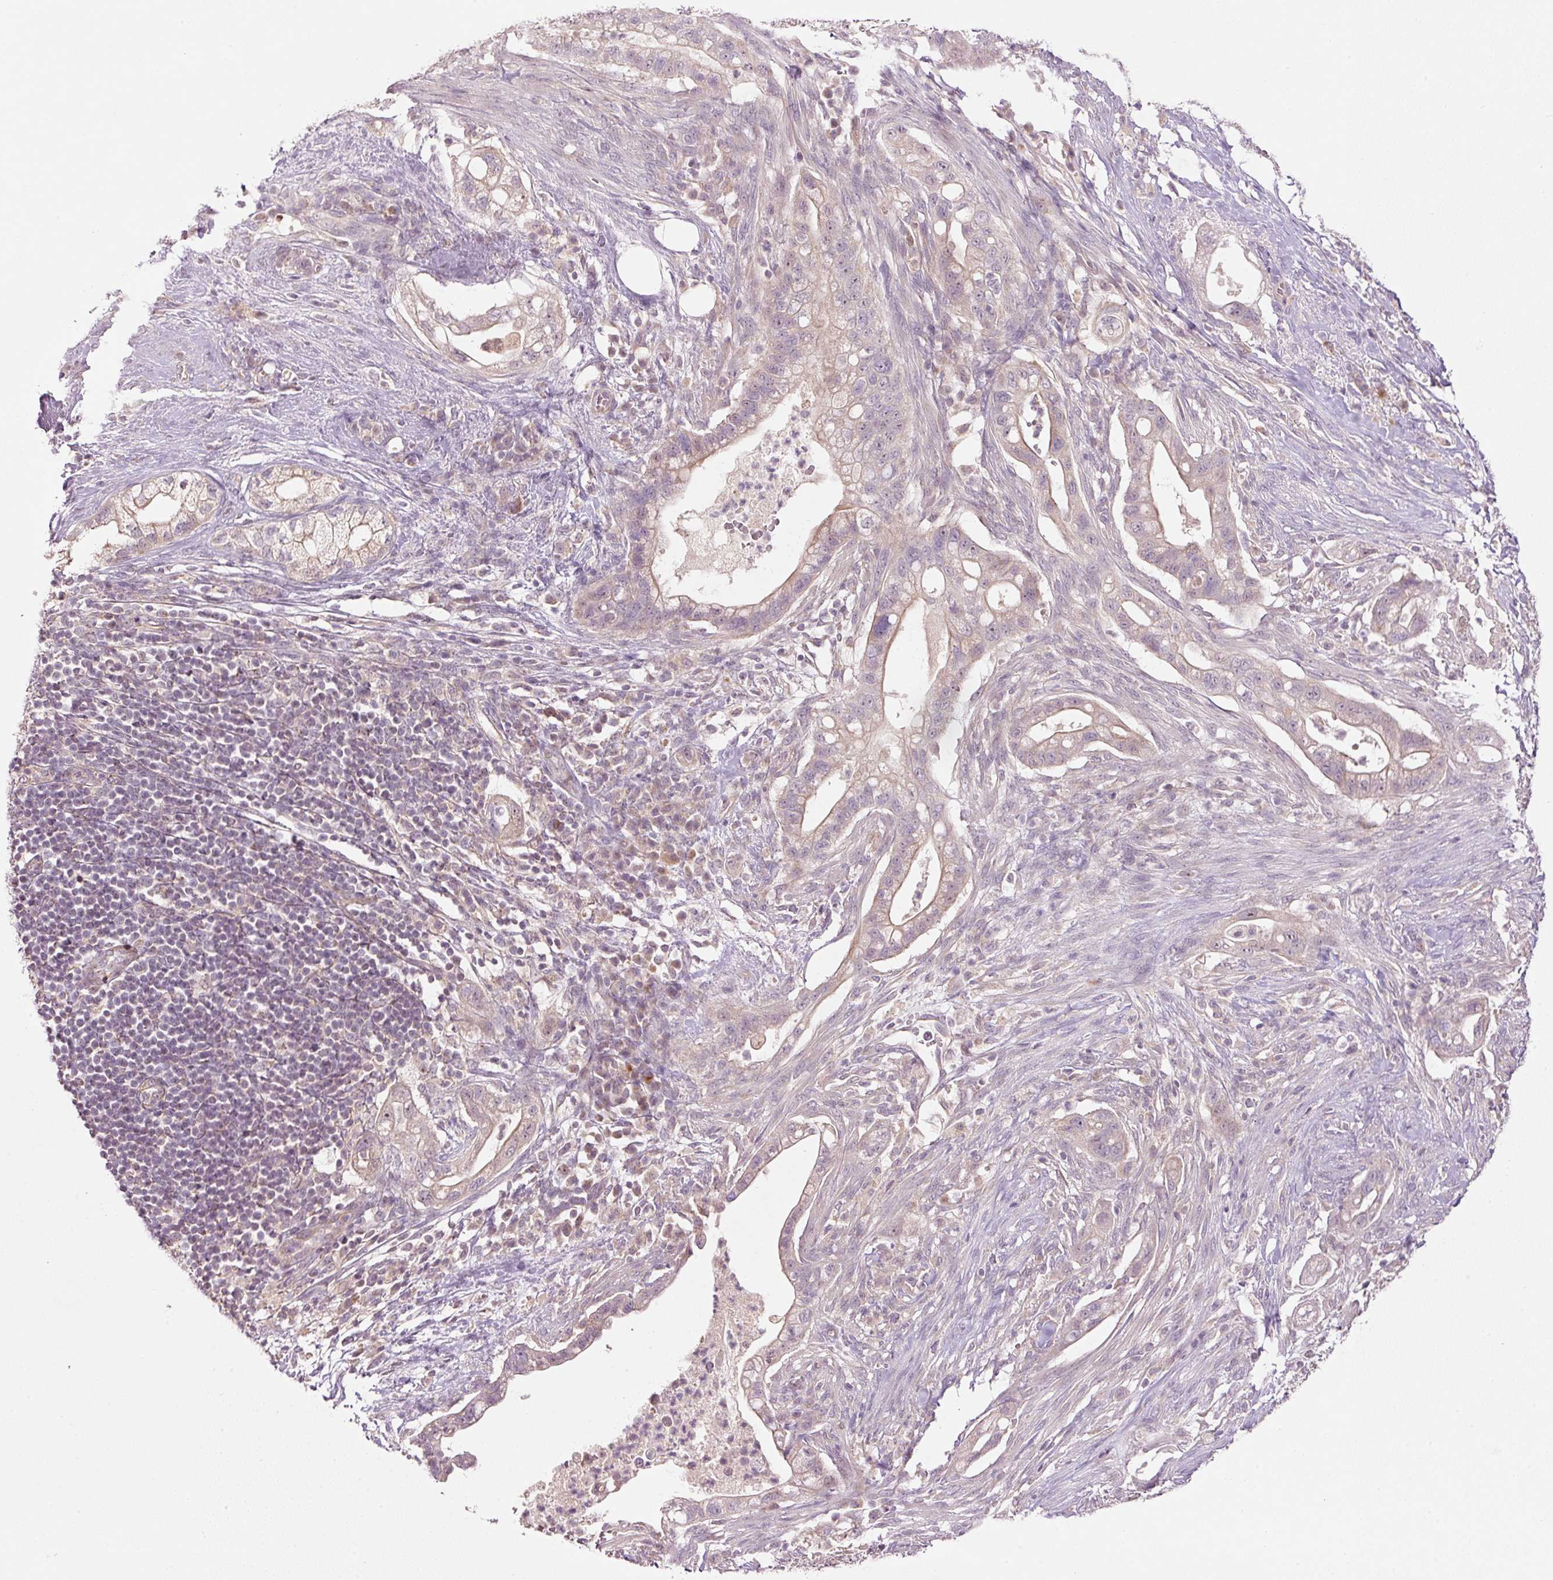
{"staining": {"intensity": "weak", "quantity": "25%-75%", "location": "cytoplasmic/membranous"}, "tissue": "pancreatic cancer", "cell_type": "Tumor cells", "image_type": "cancer", "snomed": [{"axis": "morphology", "description": "Adenocarcinoma, NOS"}, {"axis": "topography", "description": "Pancreas"}], "caption": "Pancreatic adenocarcinoma was stained to show a protein in brown. There is low levels of weak cytoplasmic/membranous expression in approximately 25%-75% of tumor cells.", "gene": "CDC20B", "patient": {"sex": "male", "age": 44}}